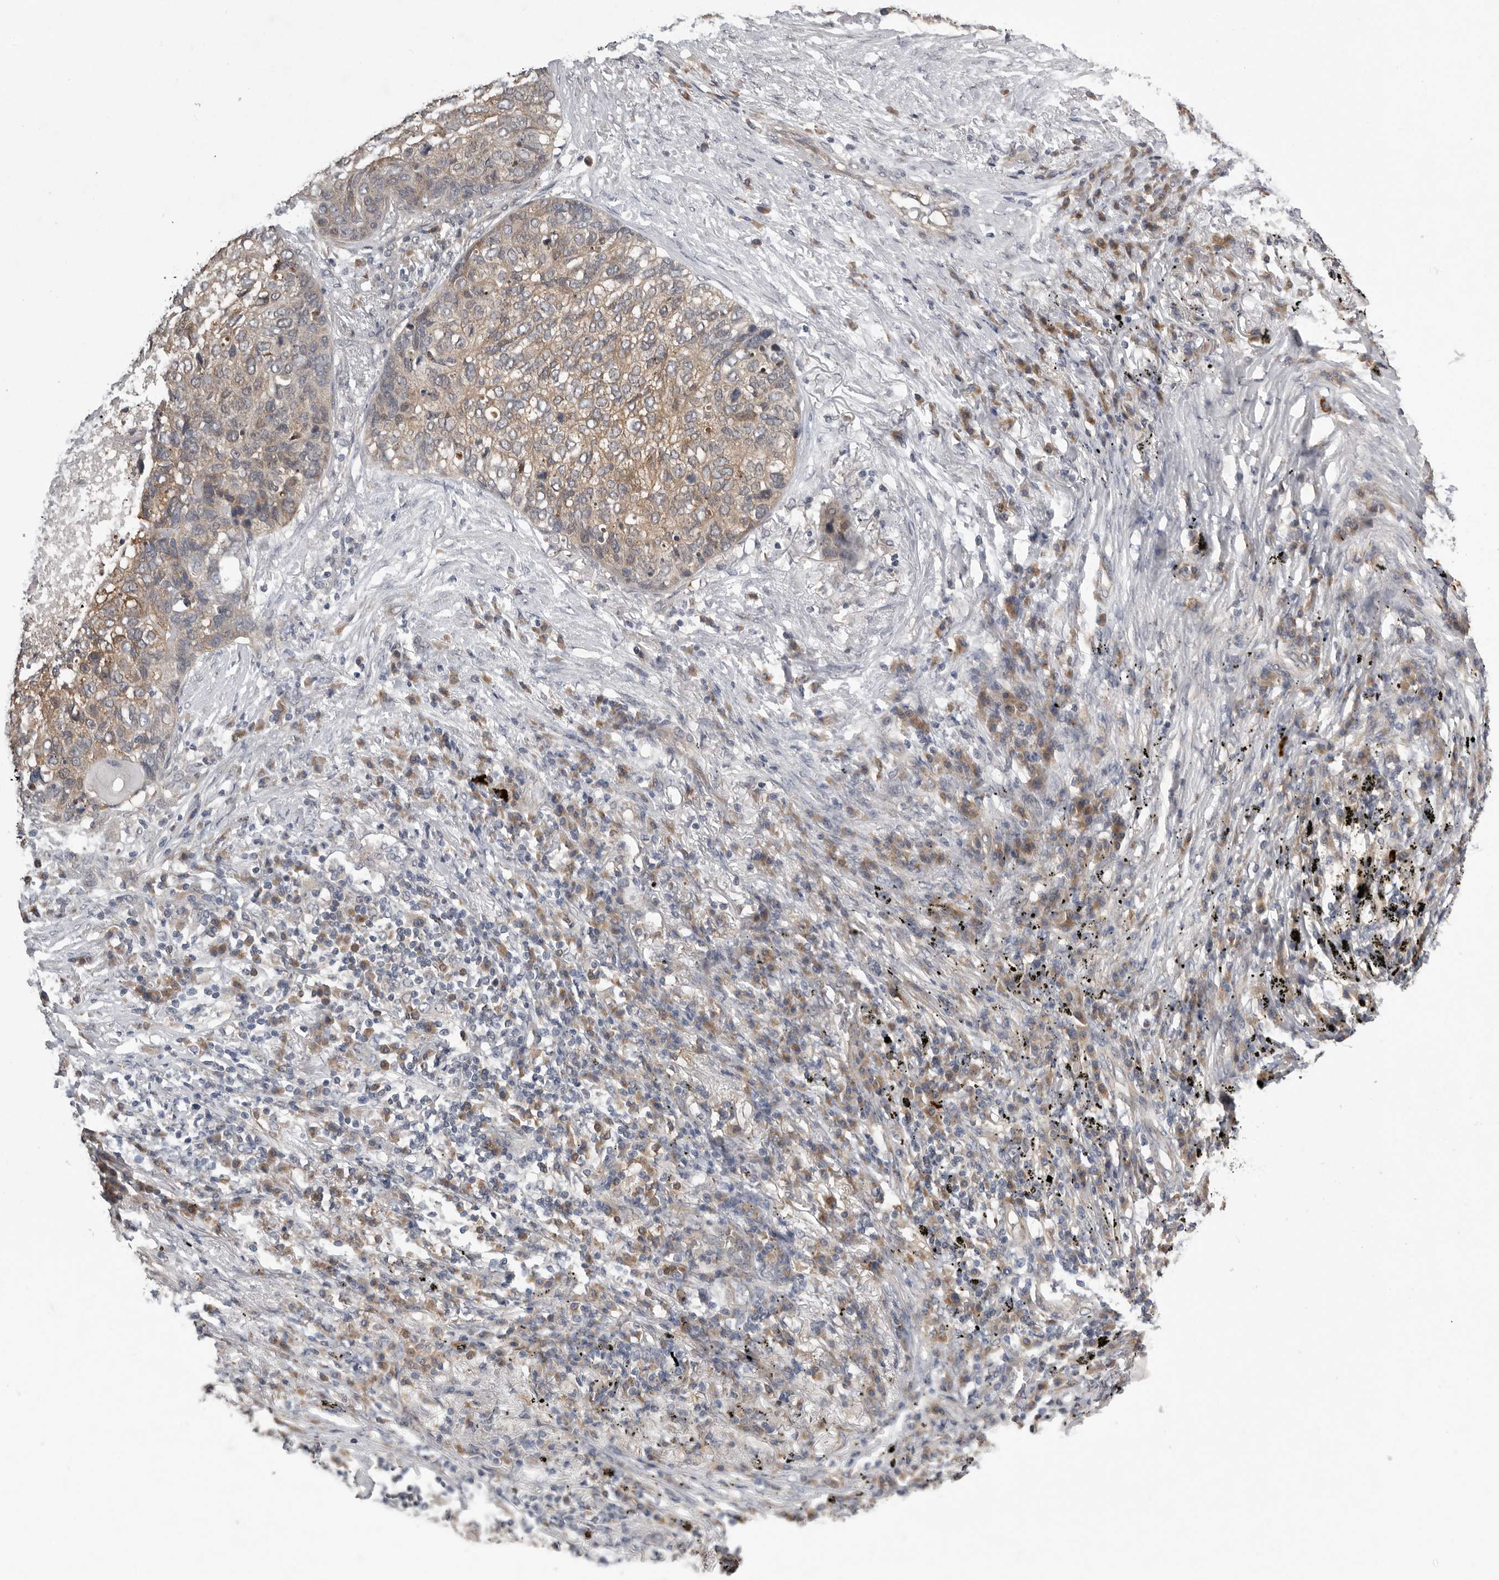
{"staining": {"intensity": "weak", "quantity": "25%-75%", "location": "cytoplasmic/membranous"}, "tissue": "lung cancer", "cell_type": "Tumor cells", "image_type": "cancer", "snomed": [{"axis": "morphology", "description": "Squamous cell carcinoma, NOS"}, {"axis": "topography", "description": "Lung"}], "caption": "Immunohistochemical staining of human lung squamous cell carcinoma displays weak cytoplasmic/membranous protein positivity in about 25%-75% of tumor cells.", "gene": "RALGPS2", "patient": {"sex": "female", "age": 63}}